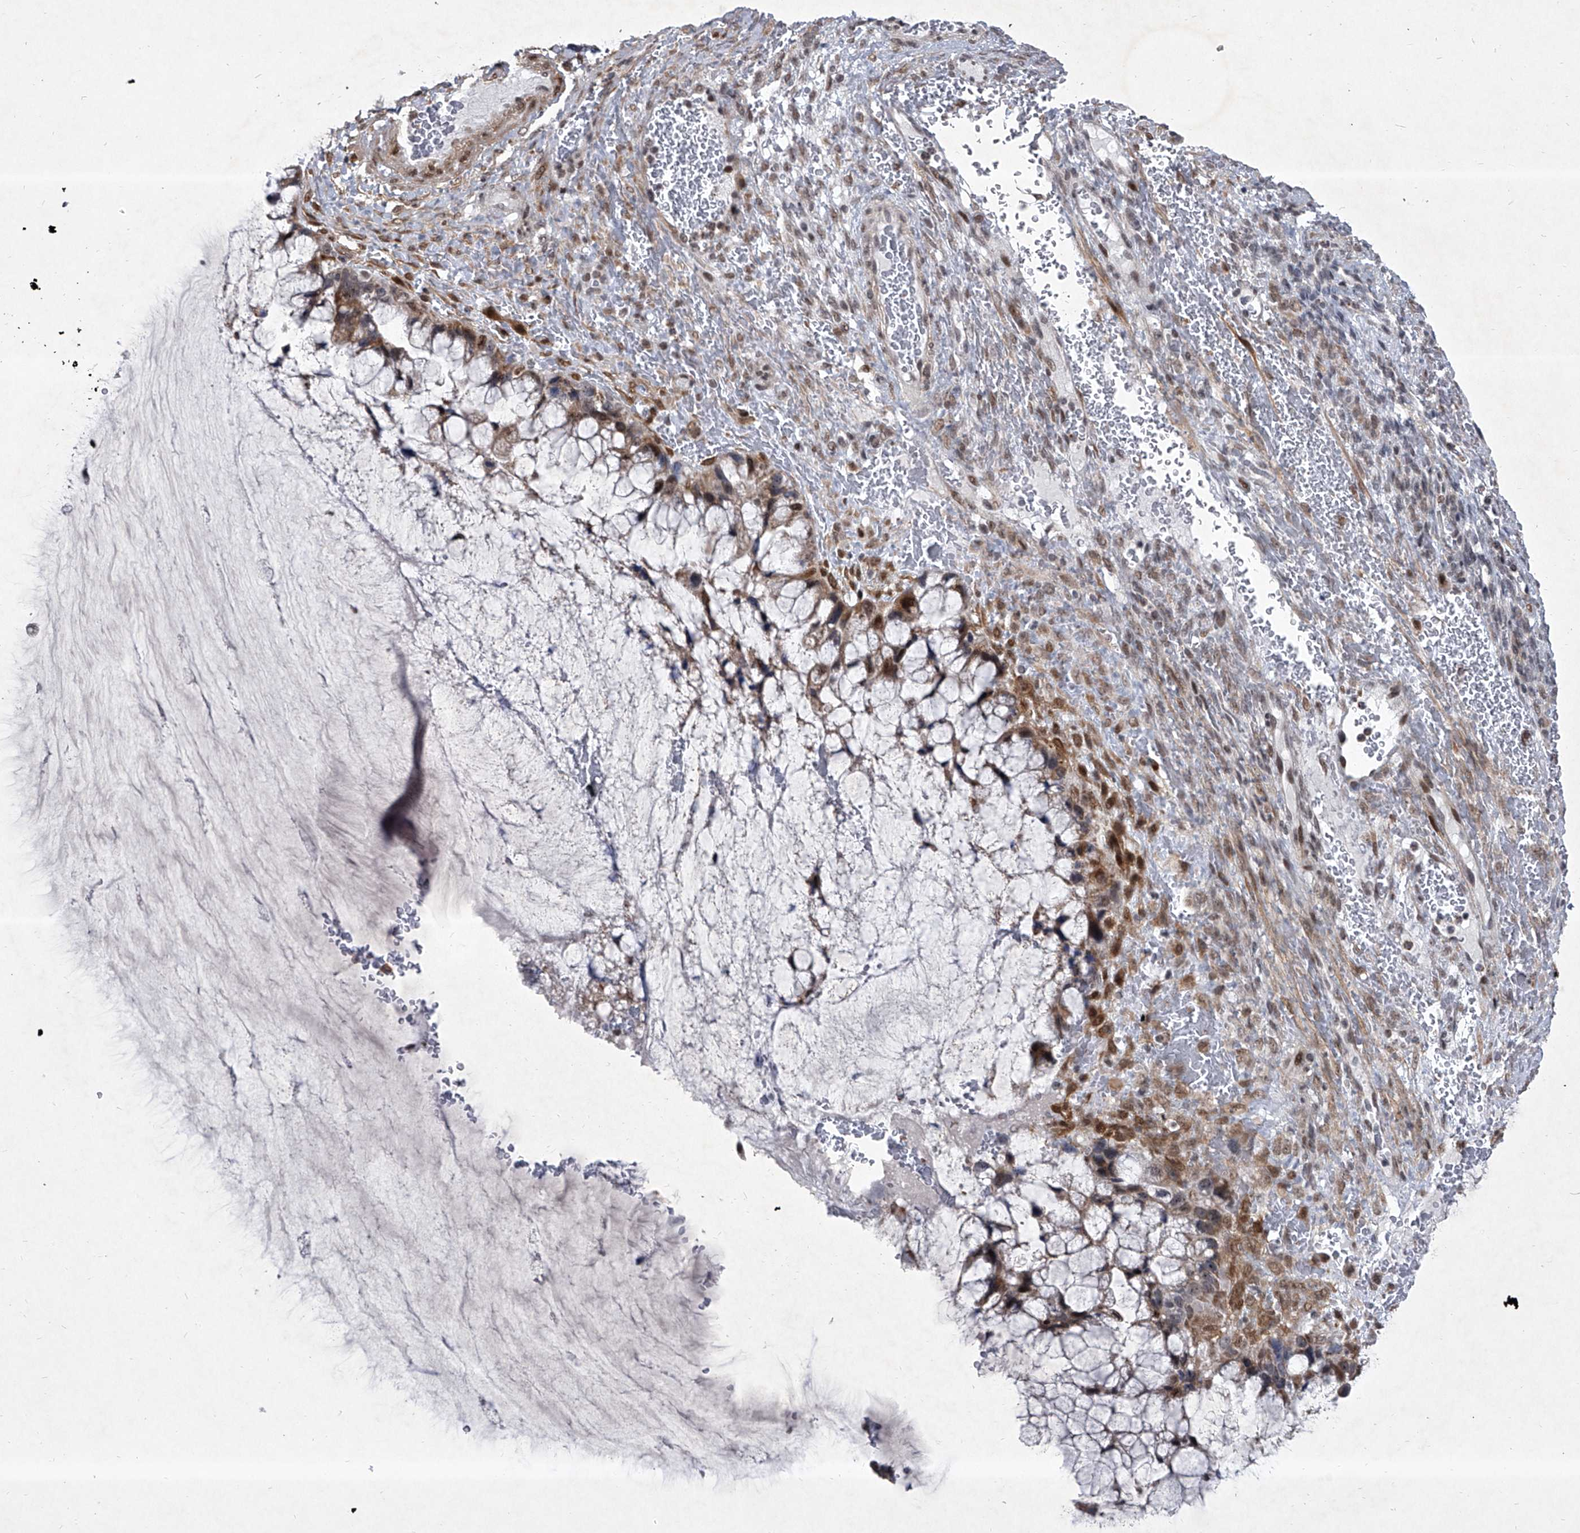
{"staining": {"intensity": "moderate", "quantity": "25%-75%", "location": "cytoplasmic/membranous,nuclear"}, "tissue": "ovarian cancer", "cell_type": "Tumor cells", "image_type": "cancer", "snomed": [{"axis": "morphology", "description": "Cystadenocarcinoma, mucinous, NOS"}, {"axis": "topography", "description": "Ovary"}], "caption": "Protein expression analysis of ovarian cancer shows moderate cytoplasmic/membranous and nuclear expression in about 25%-75% of tumor cells.", "gene": "MLLT1", "patient": {"sex": "female", "age": 37}}